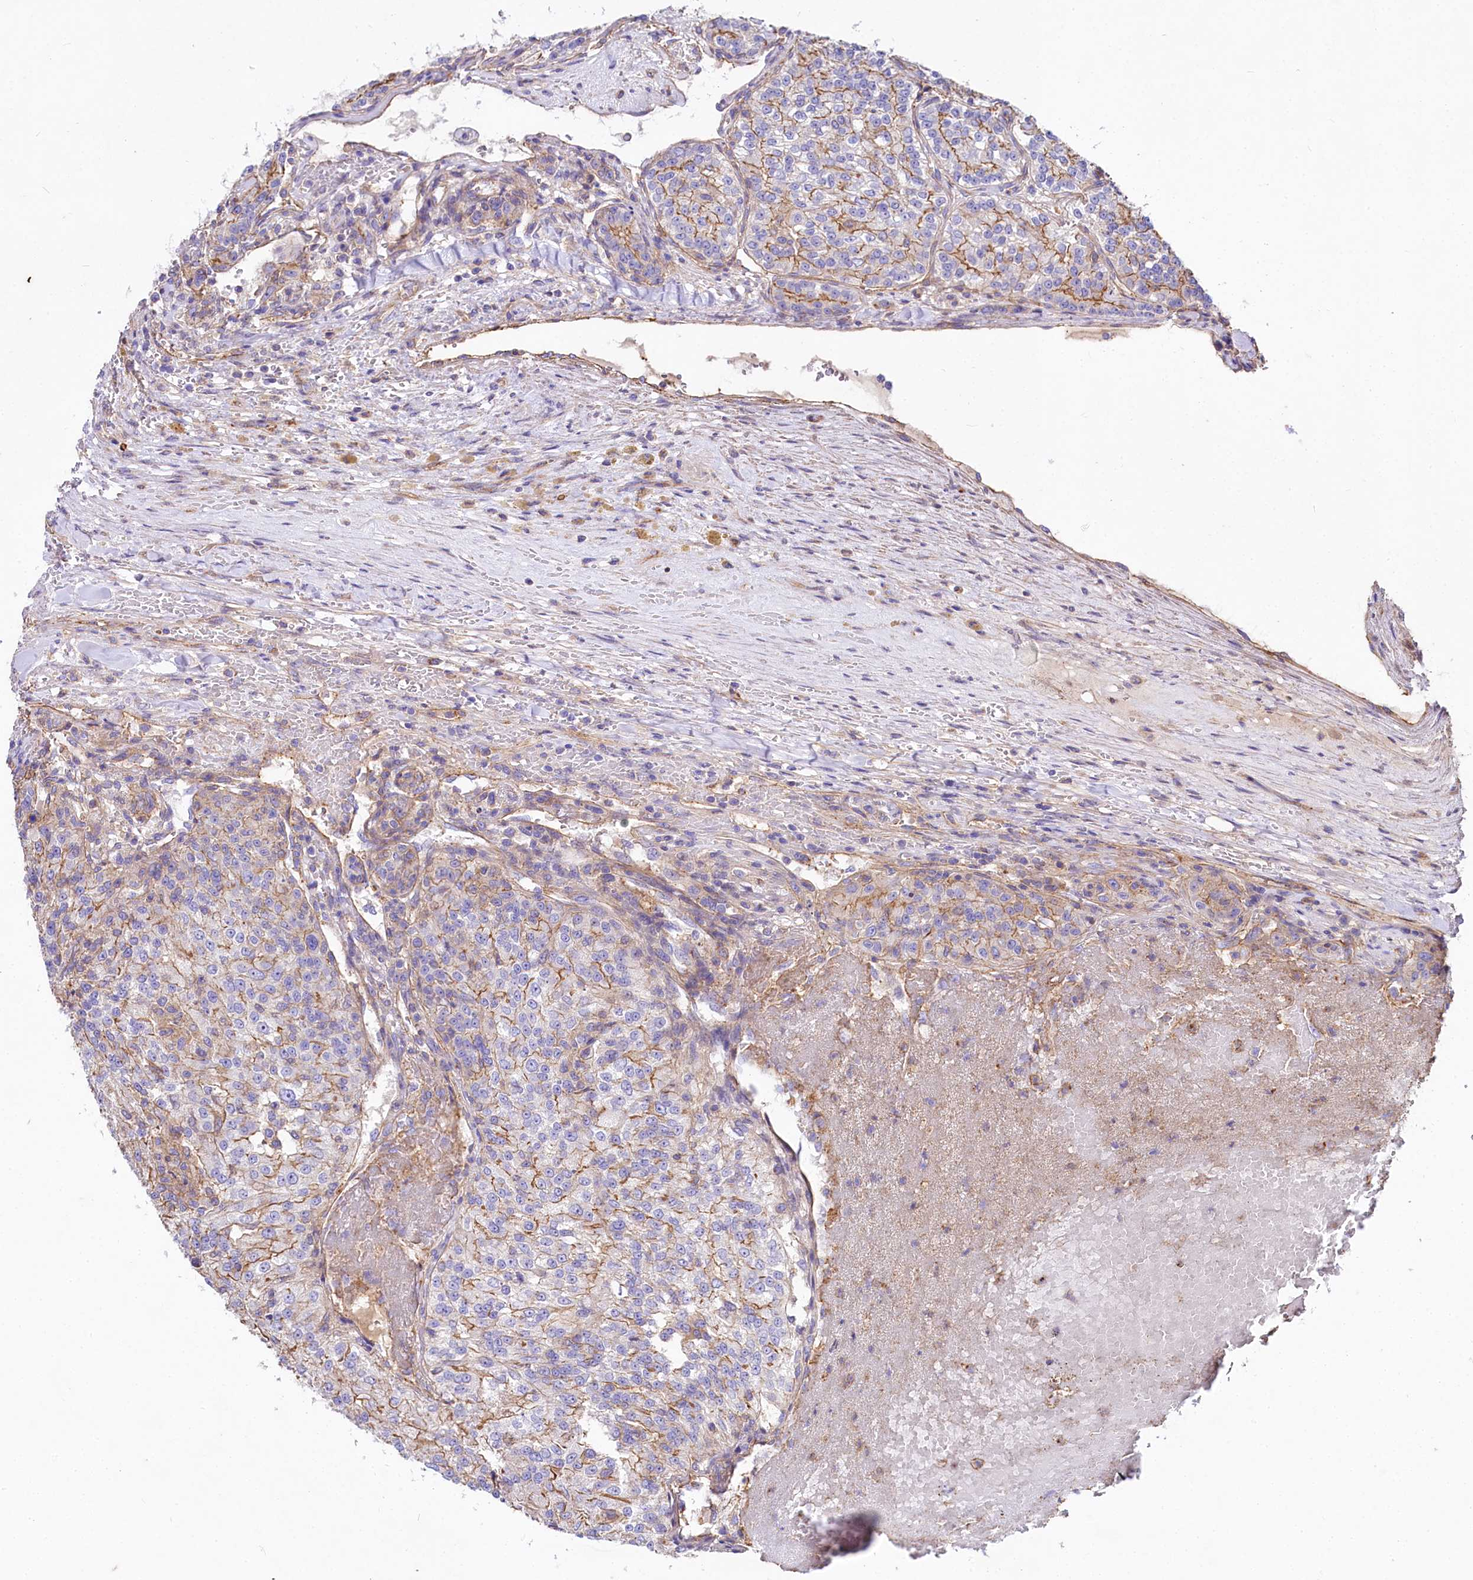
{"staining": {"intensity": "moderate", "quantity": "25%-75%", "location": "cytoplasmic/membranous"}, "tissue": "renal cancer", "cell_type": "Tumor cells", "image_type": "cancer", "snomed": [{"axis": "morphology", "description": "Adenocarcinoma, NOS"}, {"axis": "topography", "description": "Kidney"}], "caption": "An immunohistochemistry image of neoplastic tissue is shown. Protein staining in brown shows moderate cytoplasmic/membranous positivity in renal cancer within tumor cells.", "gene": "FCHSD2", "patient": {"sex": "female", "age": 63}}